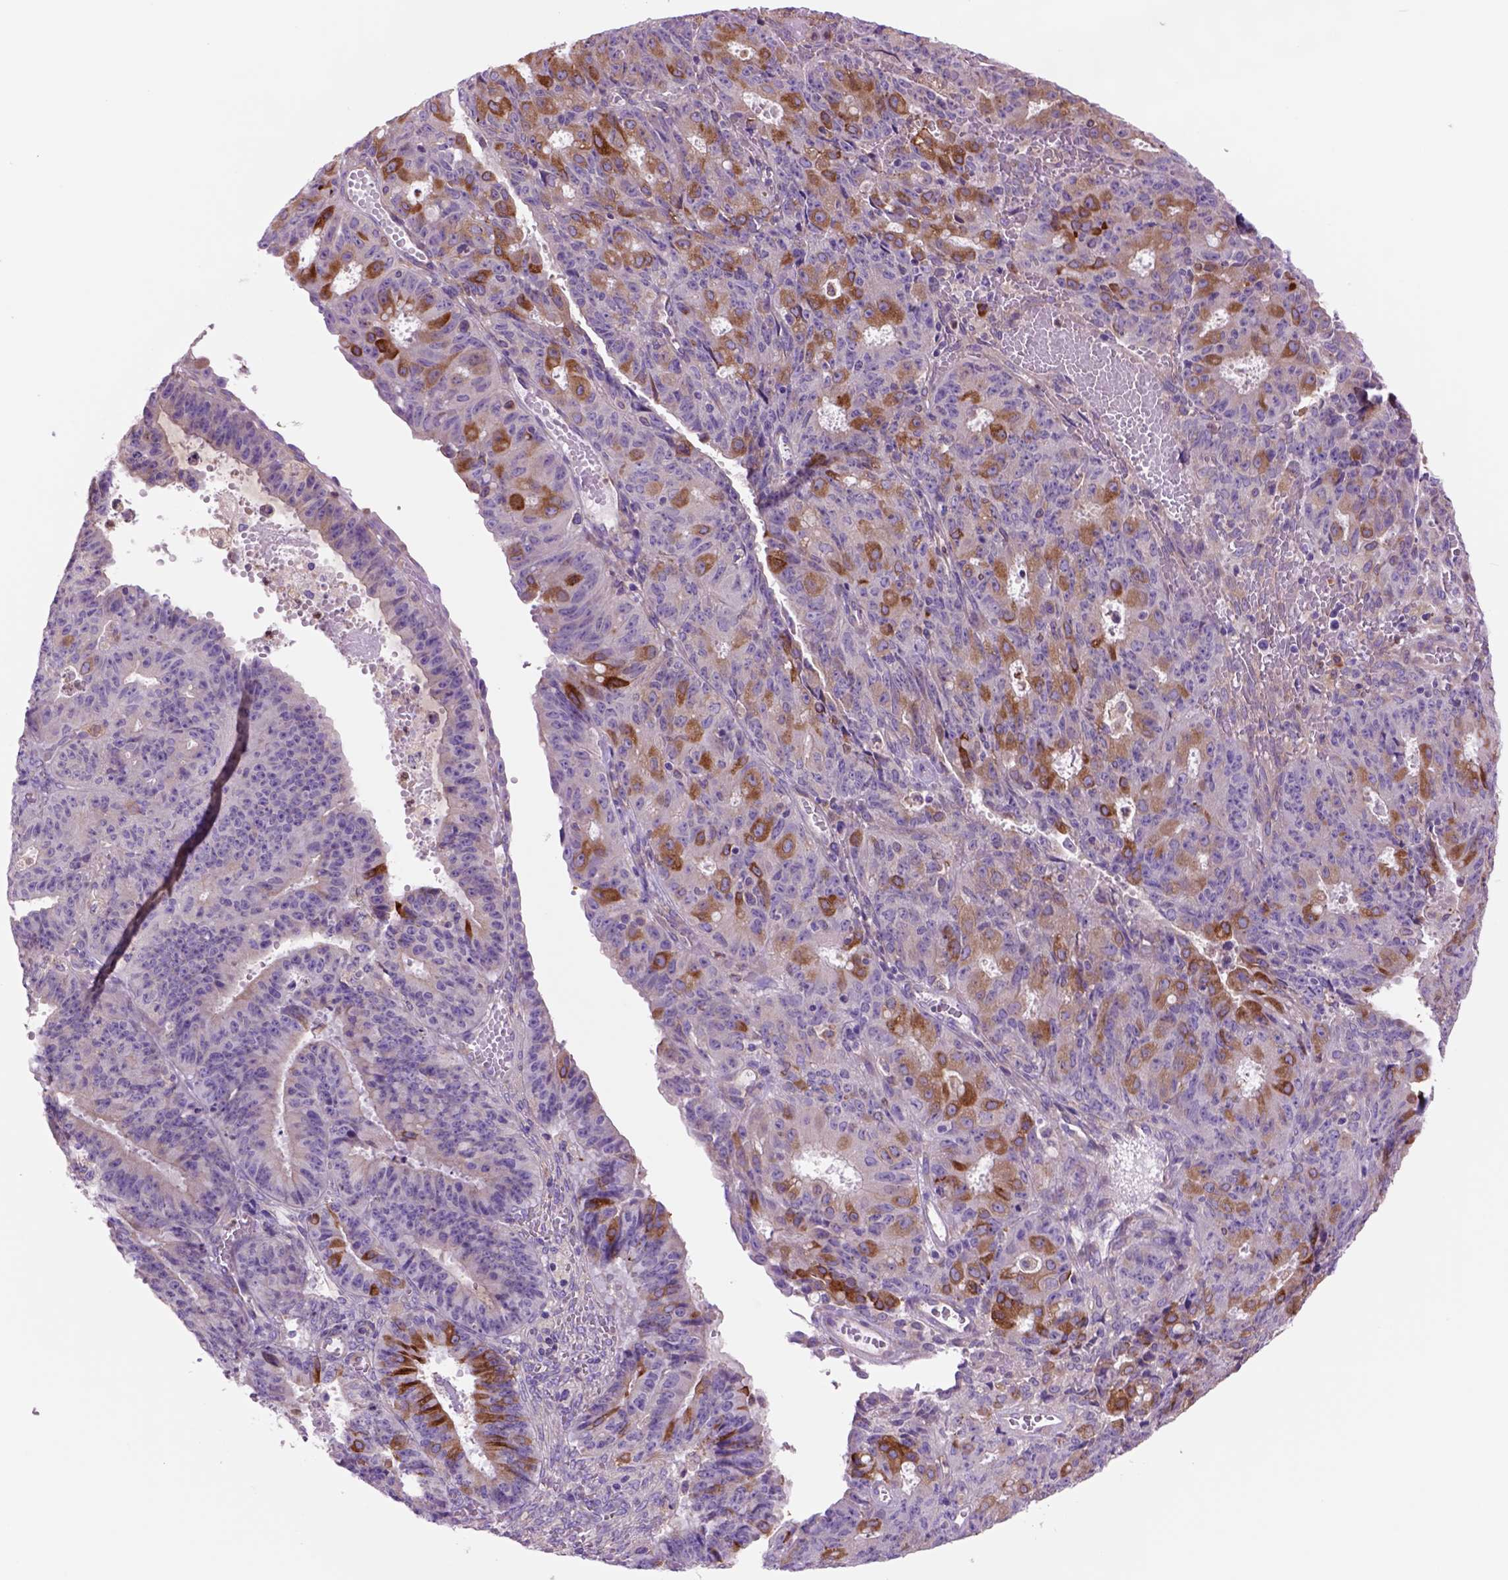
{"staining": {"intensity": "moderate", "quantity": "<25%", "location": "cytoplasmic/membranous"}, "tissue": "ovarian cancer", "cell_type": "Tumor cells", "image_type": "cancer", "snomed": [{"axis": "morphology", "description": "Carcinoma, endometroid"}, {"axis": "topography", "description": "Ovary"}], "caption": "Ovarian cancer (endometroid carcinoma) stained with a brown dye shows moderate cytoplasmic/membranous positive expression in approximately <25% of tumor cells.", "gene": "PIAS3", "patient": {"sex": "female", "age": 42}}